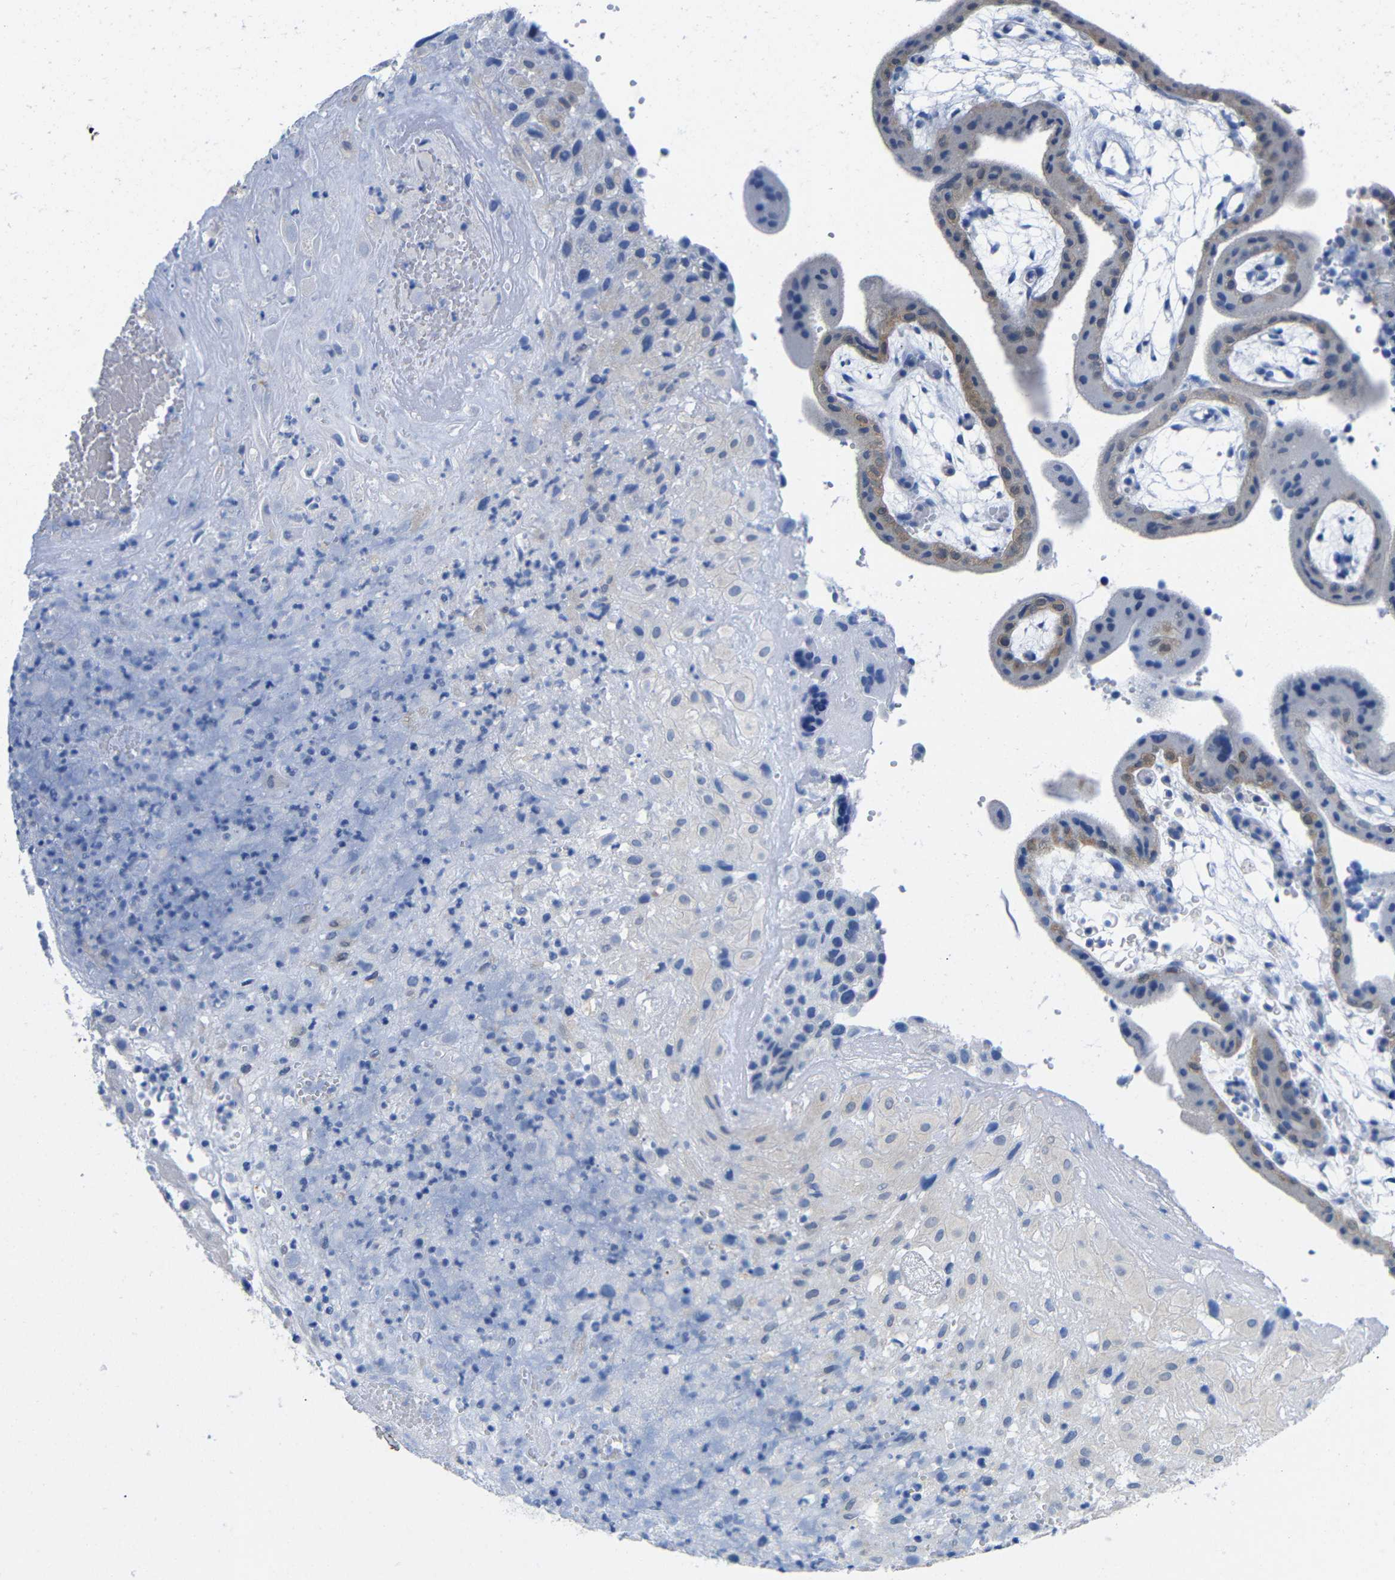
{"staining": {"intensity": "negative", "quantity": "none", "location": "none"}, "tissue": "placenta", "cell_type": "Decidual cells", "image_type": "normal", "snomed": [{"axis": "morphology", "description": "Normal tissue, NOS"}, {"axis": "topography", "description": "Placenta"}], "caption": "Immunohistochemistry histopathology image of unremarkable human placenta stained for a protein (brown), which reveals no positivity in decidual cells.", "gene": "PEBP1", "patient": {"sex": "female", "age": 18}}